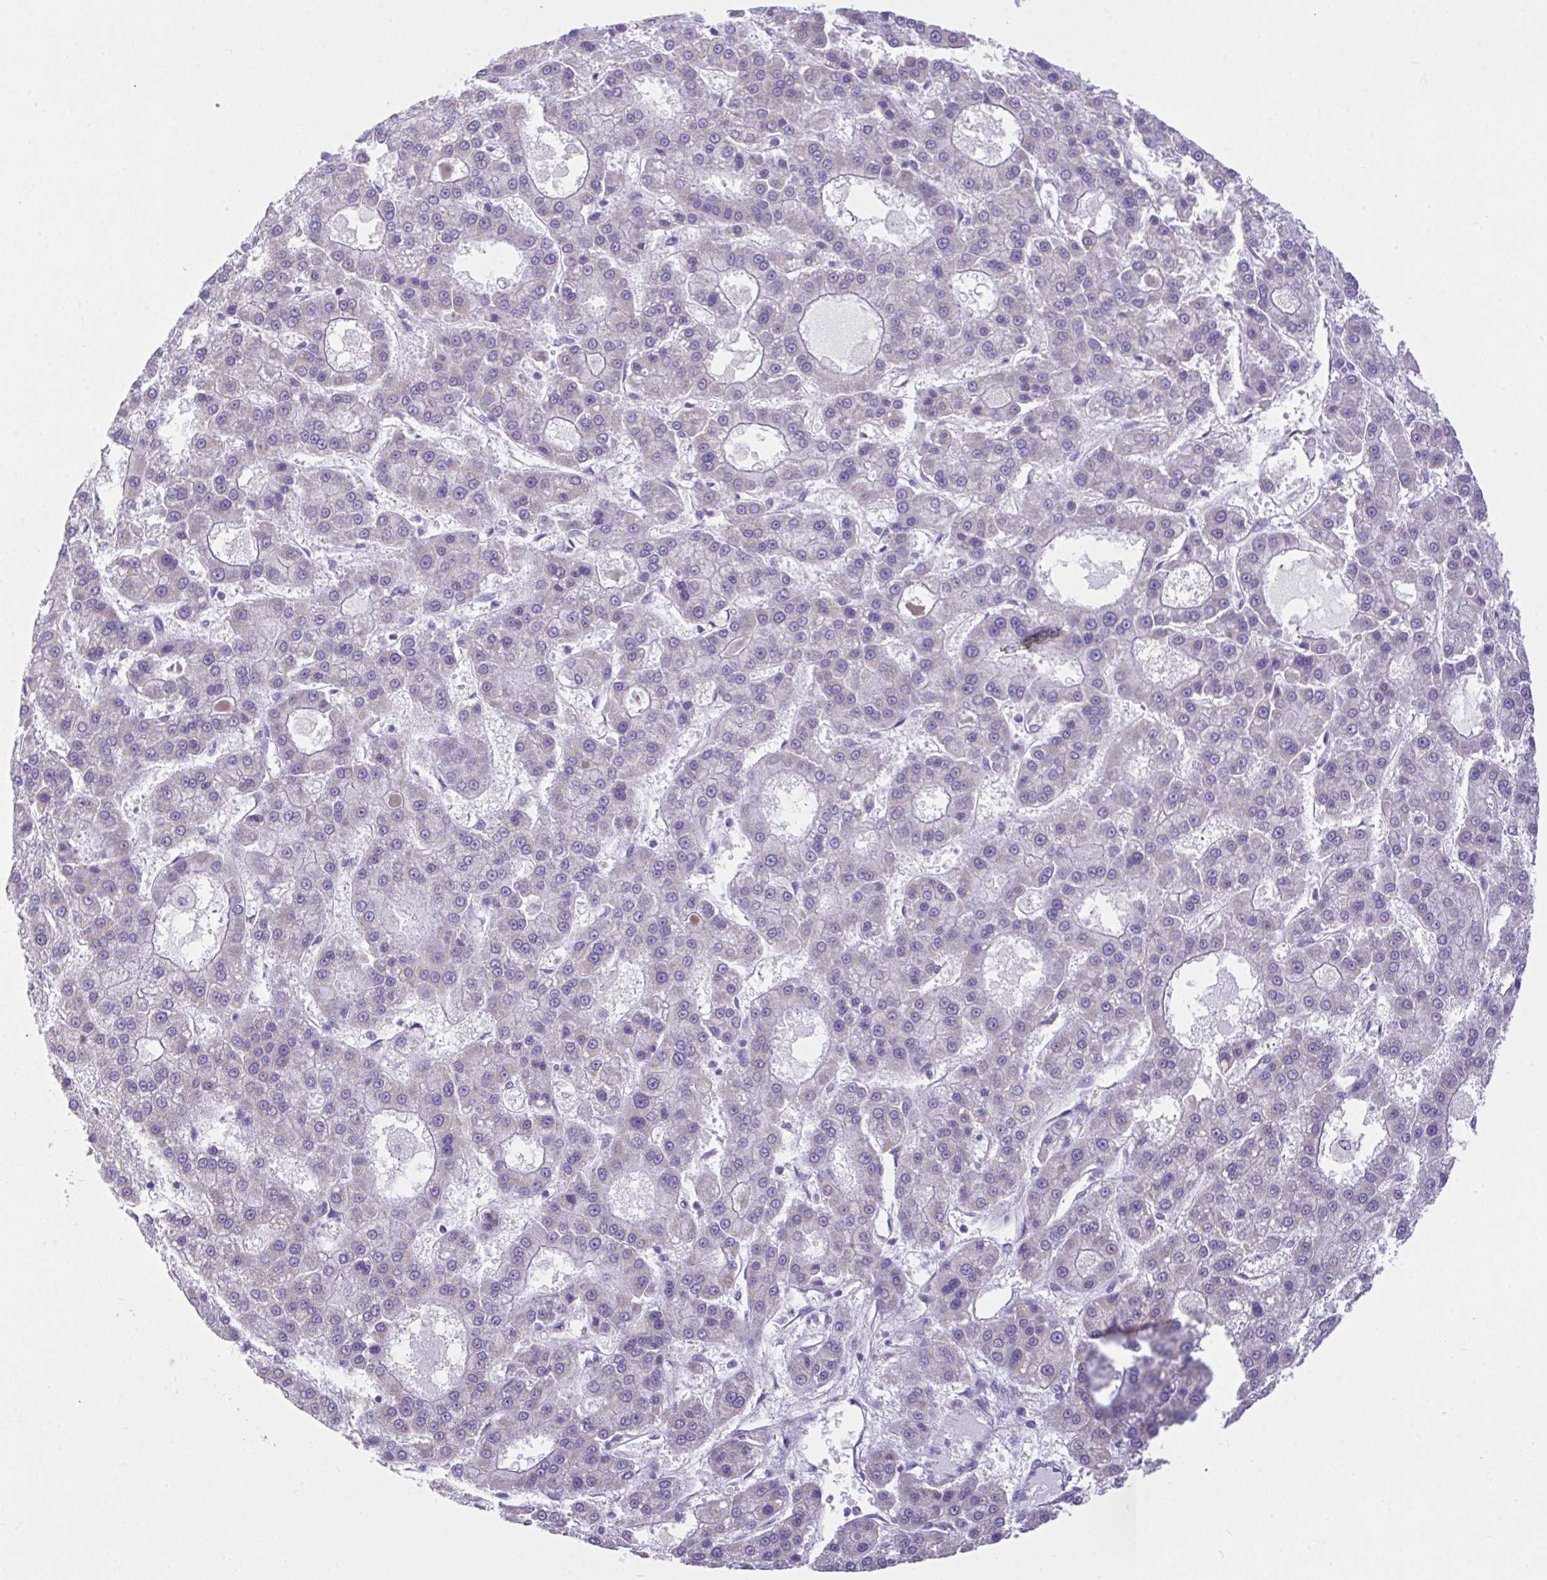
{"staining": {"intensity": "negative", "quantity": "none", "location": "none"}, "tissue": "liver cancer", "cell_type": "Tumor cells", "image_type": "cancer", "snomed": [{"axis": "morphology", "description": "Carcinoma, Hepatocellular, NOS"}, {"axis": "topography", "description": "Liver"}], "caption": "Tumor cells show no significant expression in liver cancer (hepatocellular carcinoma).", "gene": "NLRP8", "patient": {"sex": "male", "age": 70}}